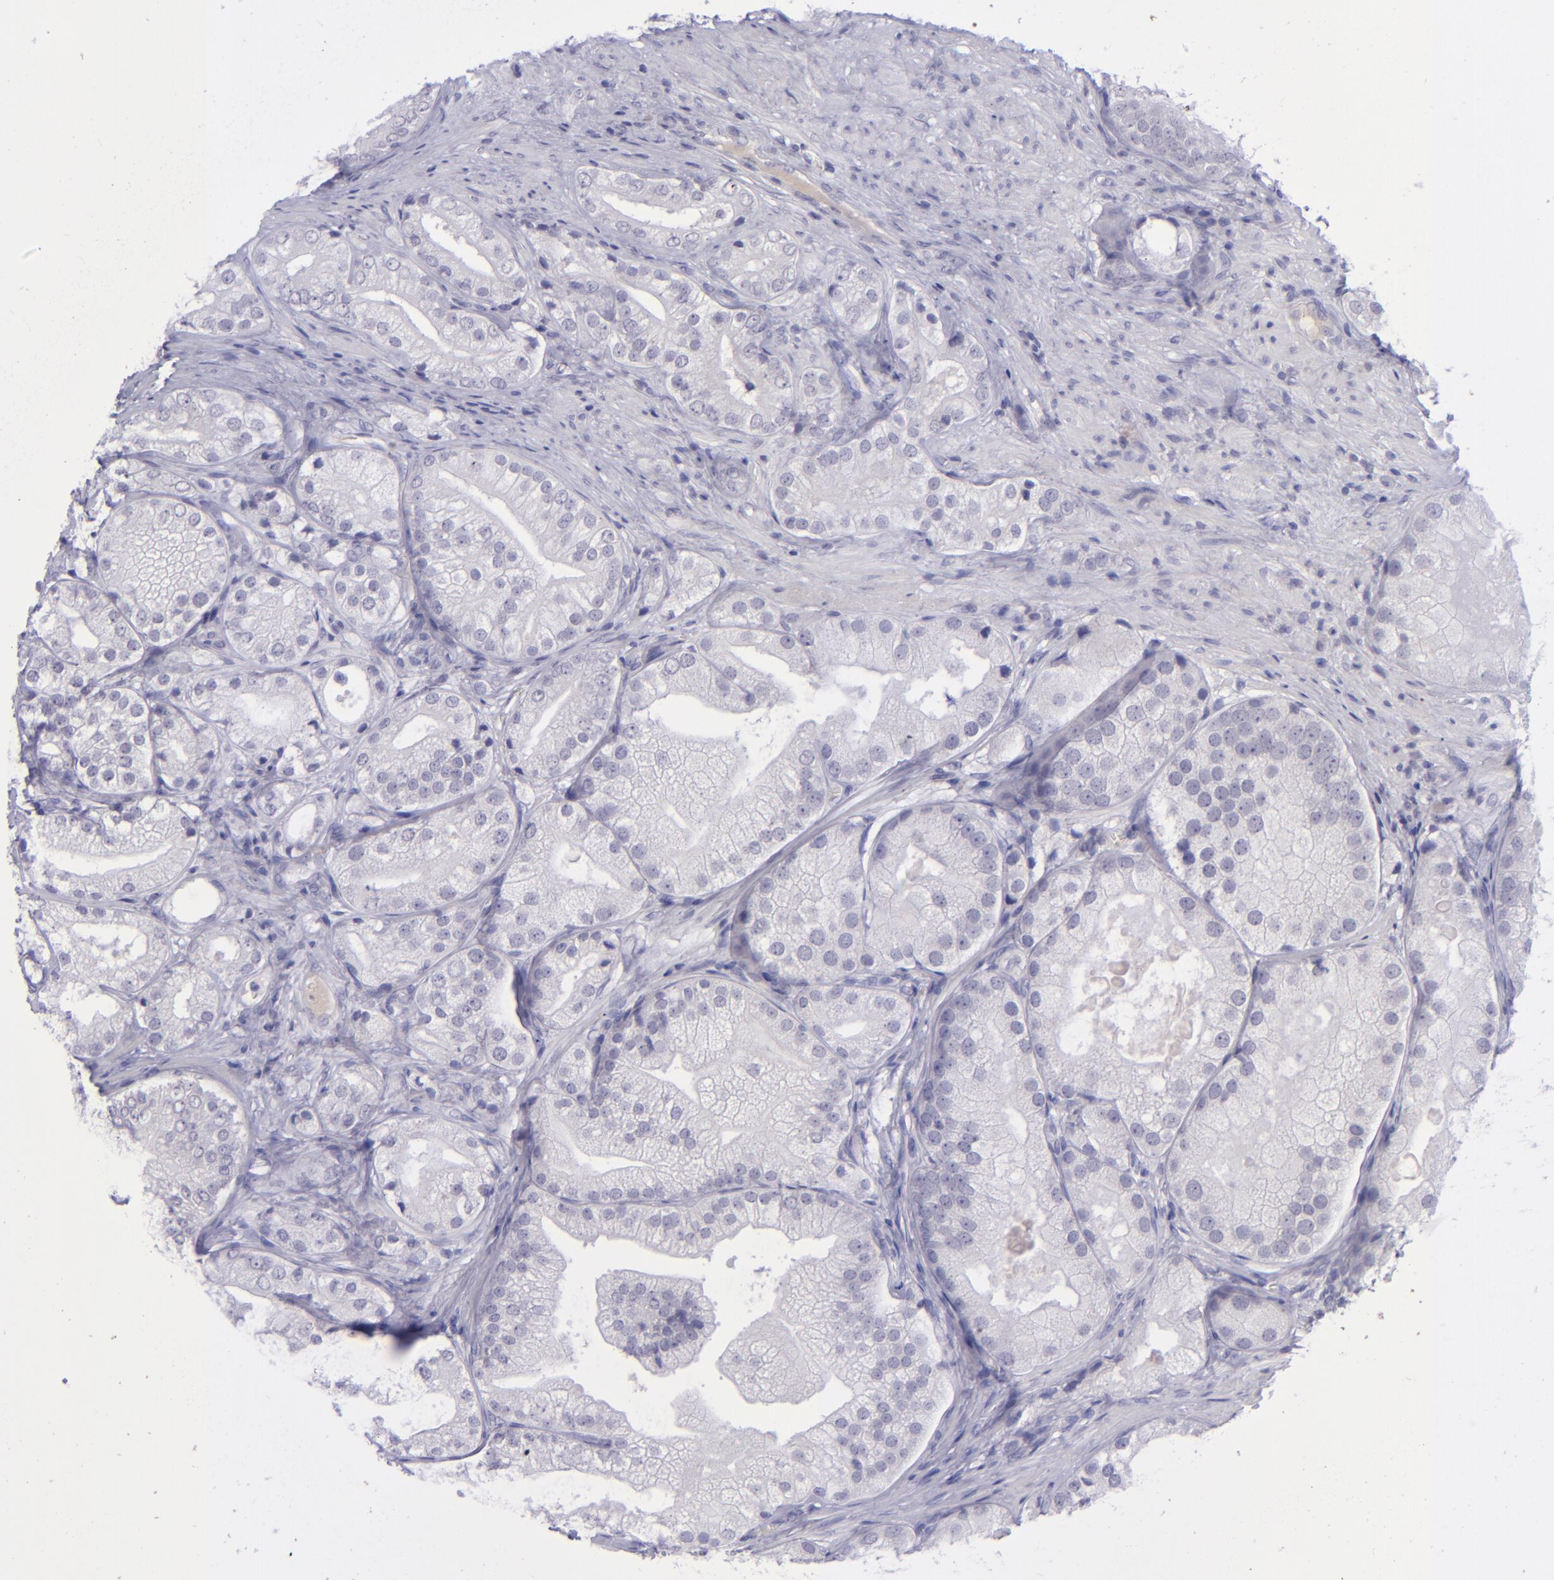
{"staining": {"intensity": "negative", "quantity": "none", "location": "none"}, "tissue": "prostate cancer", "cell_type": "Tumor cells", "image_type": "cancer", "snomed": [{"axis": "morphology", "description": "Adenocarcinoma, Low grade"}, {"axis": "topography", "description": "Prostate"}], "caption": "A micrograph of human prostate cancer (low-grade adenocarcinoma) is negative for staining in tumor cells. The staining was performed using DAB to visualize the protein expression in brown, while the nuclei were stained in blue with hematoxylin (Magnification: 20x).", "gene": "POU2F2", "patient": {"sex": "male", "age": 69}}